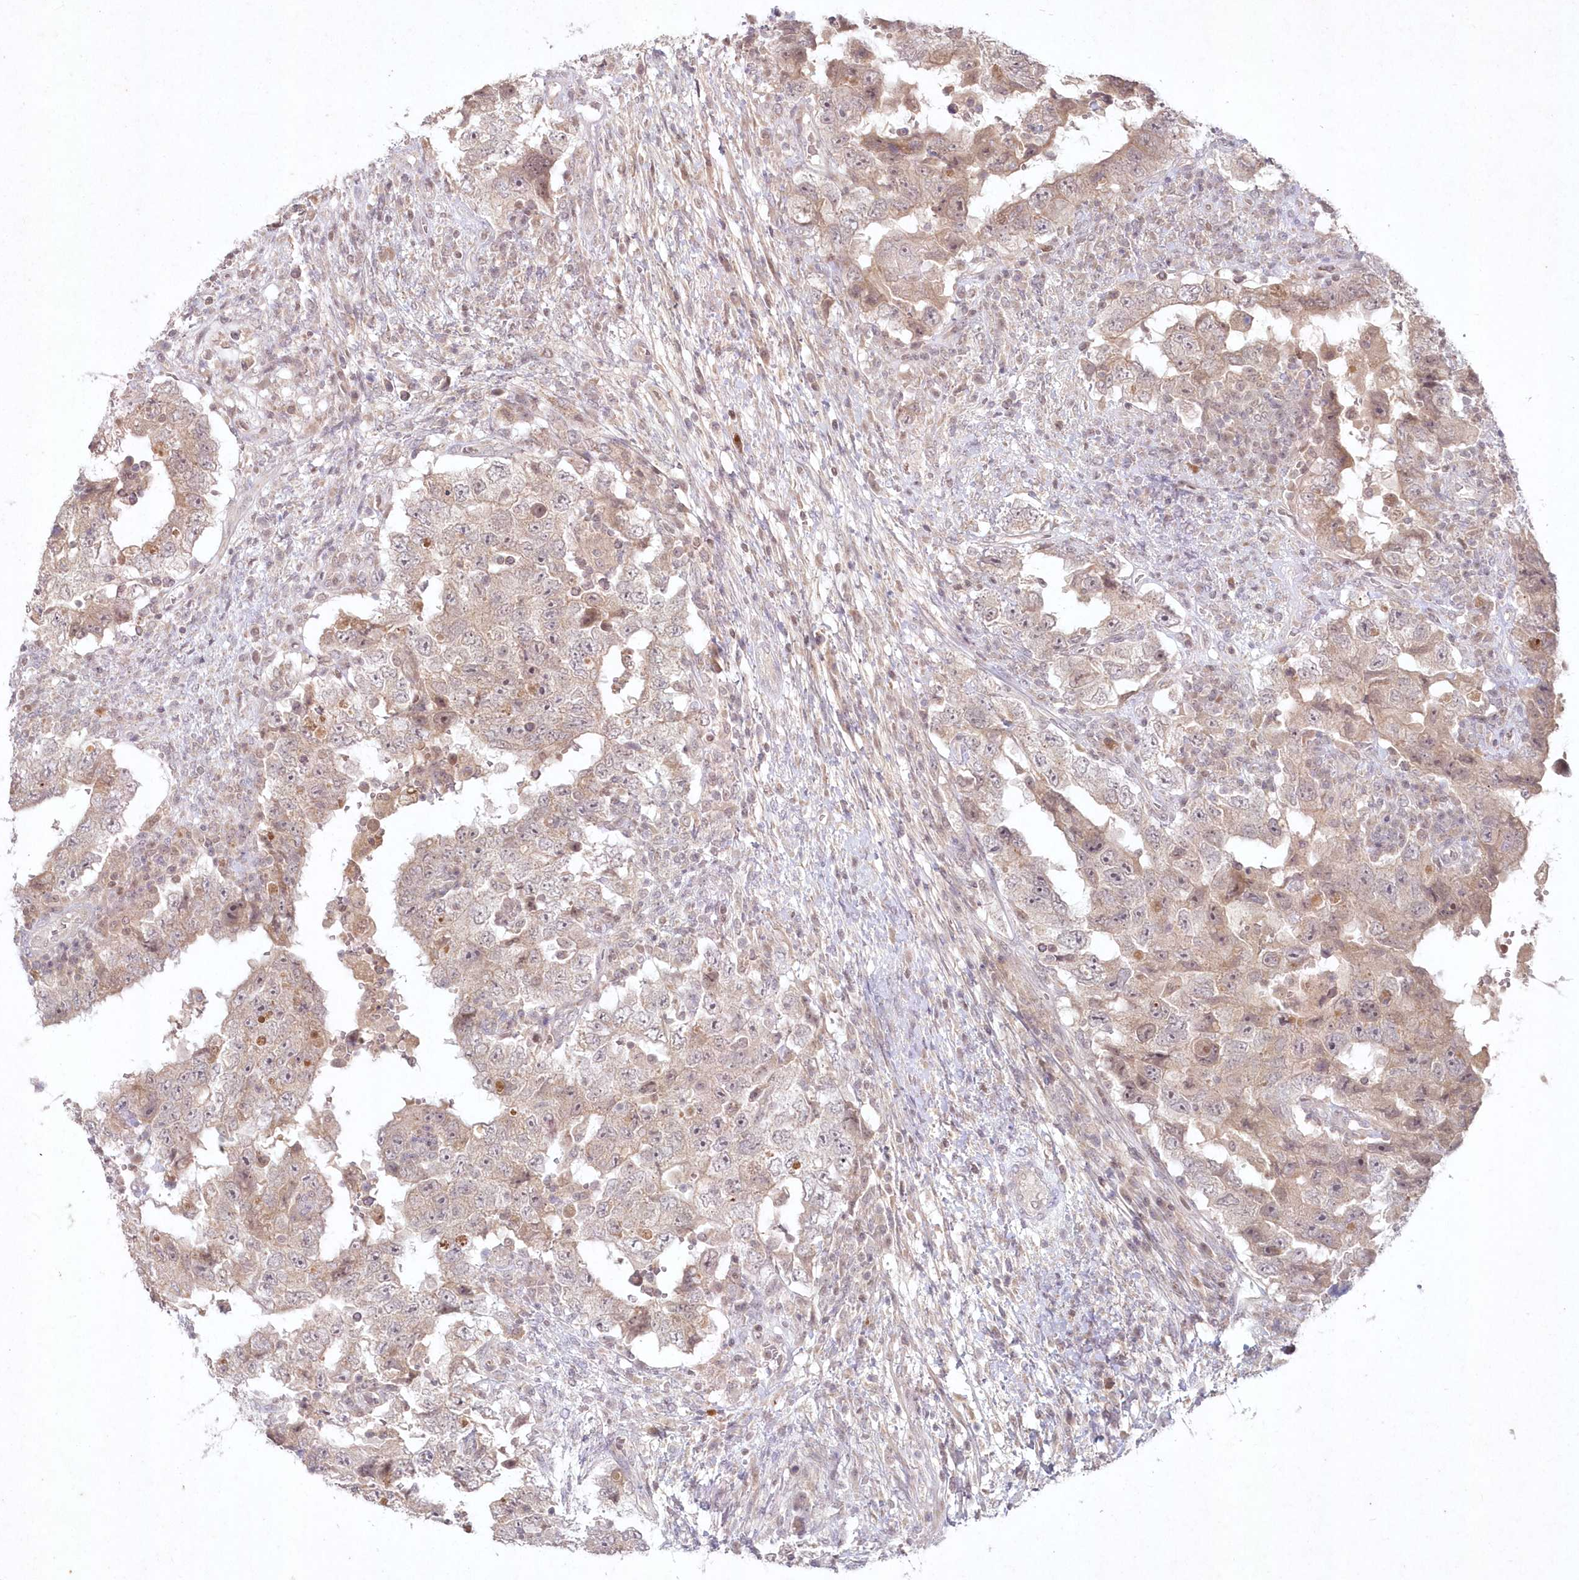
{"staining": {"intensity": "weak", "quantity": "<25%", "location": "cytoplasmic/membranous,nuclear"}, "tissue": "testis cancer", "cell_type": "Tumor cells", "image_type": "cancer", "snomed": [{"axis": "morphology", "description": "Carcinoma, Embryonal, NOS"}, {"axis": "topography", "description": "Testis"}], "caption": "The immunohistochemistry micrograph has no significant positivity in tumor cells of embryonal carcinoma (testis) tissue.", "gene": "ASCC1", "patient": {"sex": "male", "age": 26}}